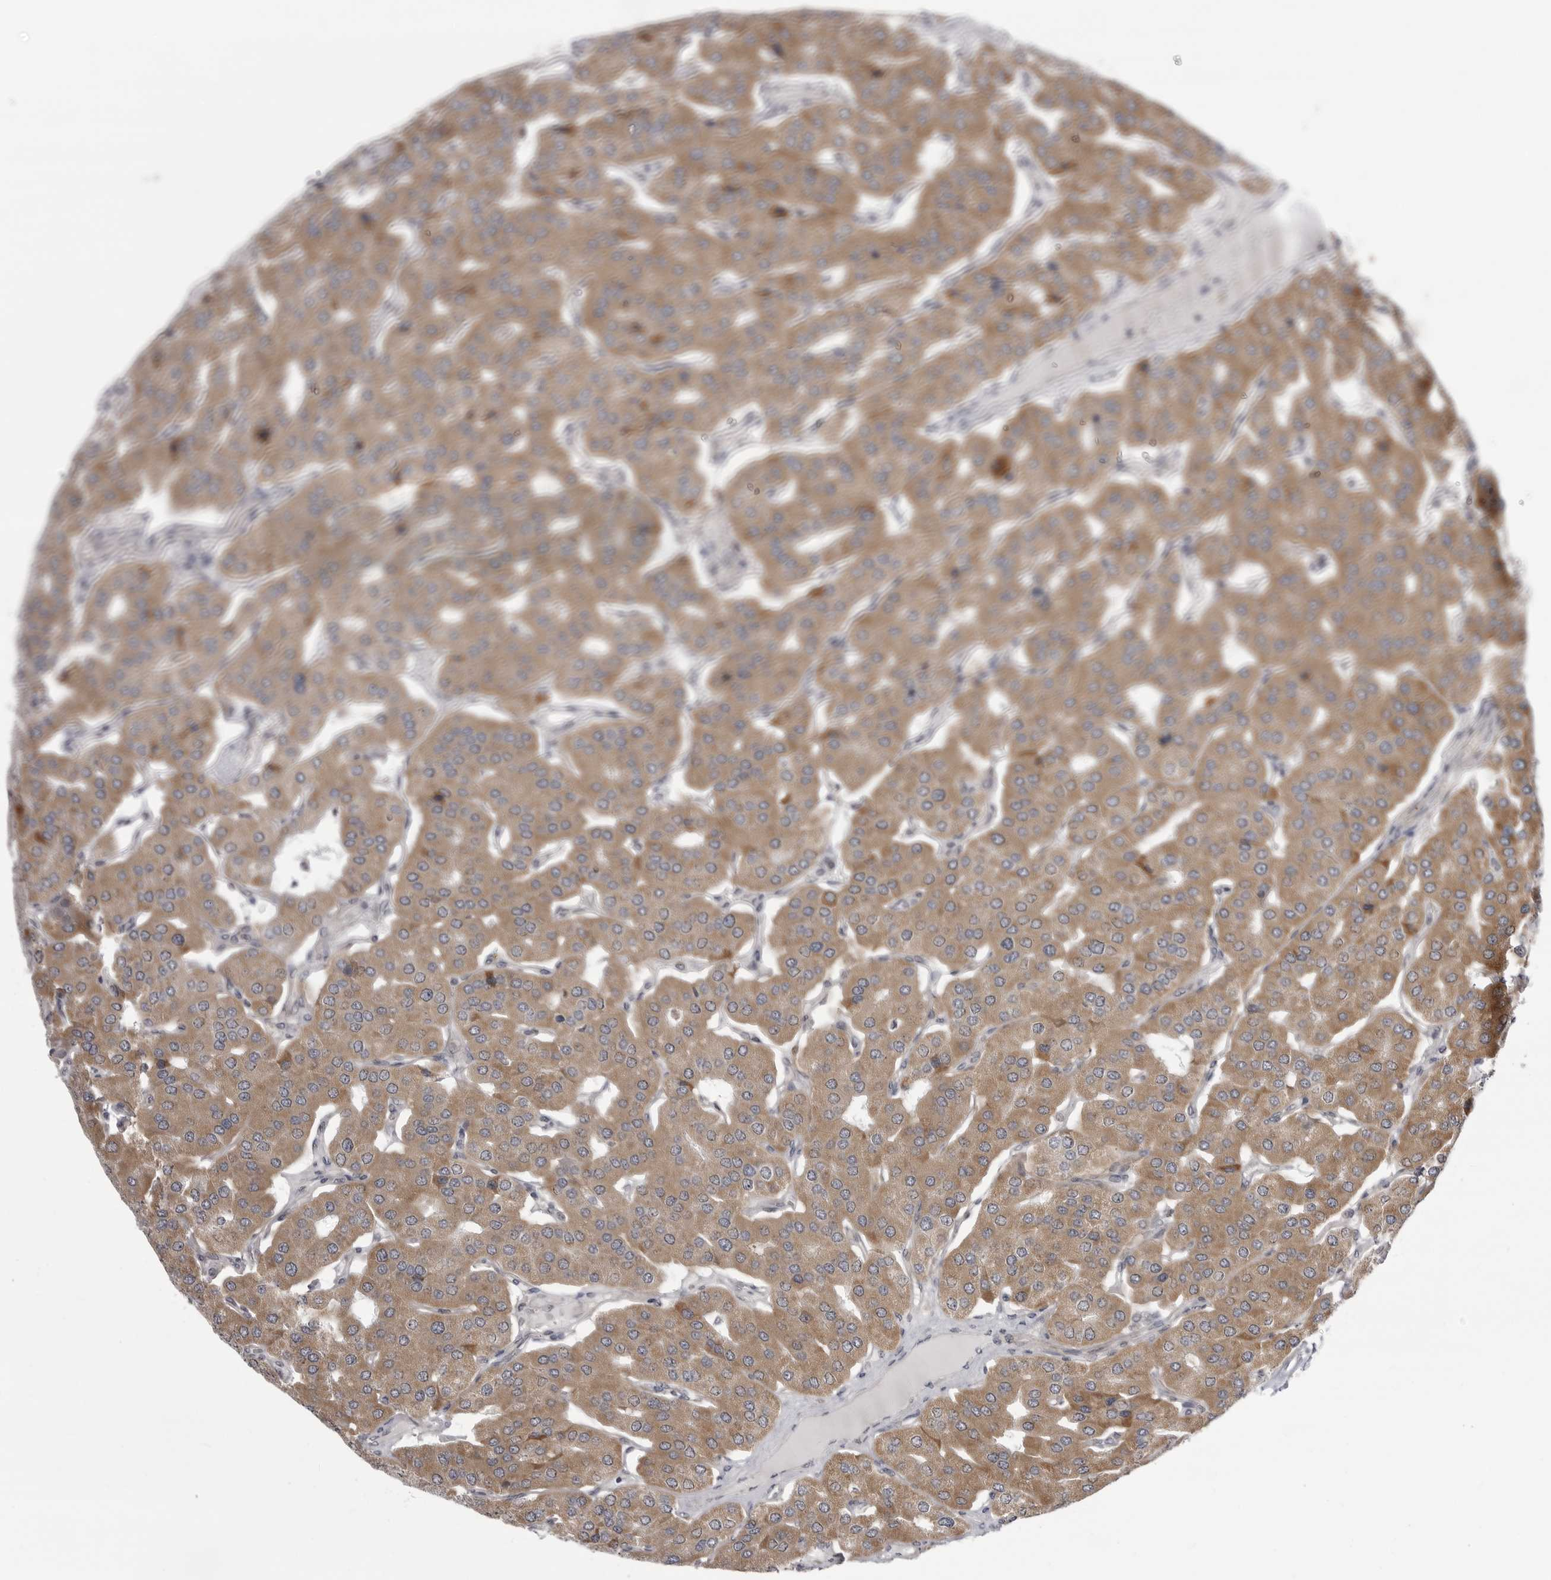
{"staining": {"intensity": "moderate", "quantity": ">75%", "location": "cytoplasmic/membranous"}, "tissue": "parathyroid gland", "cell_type": "Glandular cells", "image_type": "normal", "snomed": [{"axis": "morphology", "description": "Normal tissue, NOS"}, {"axis": "morphology", "description": "Adenoma, NOS"}, {"axis": "topography", "description": "Parathyroid gland"}], "caption": "Immunohistochemistry (IHC) of normal human parathyroid gland exhibits medium levels of moderate cytoplasmic/membranous staining in about >75% of glandular cells.", "gene": "CCDC18", "patient": {"sex": "female", "age": 86}}